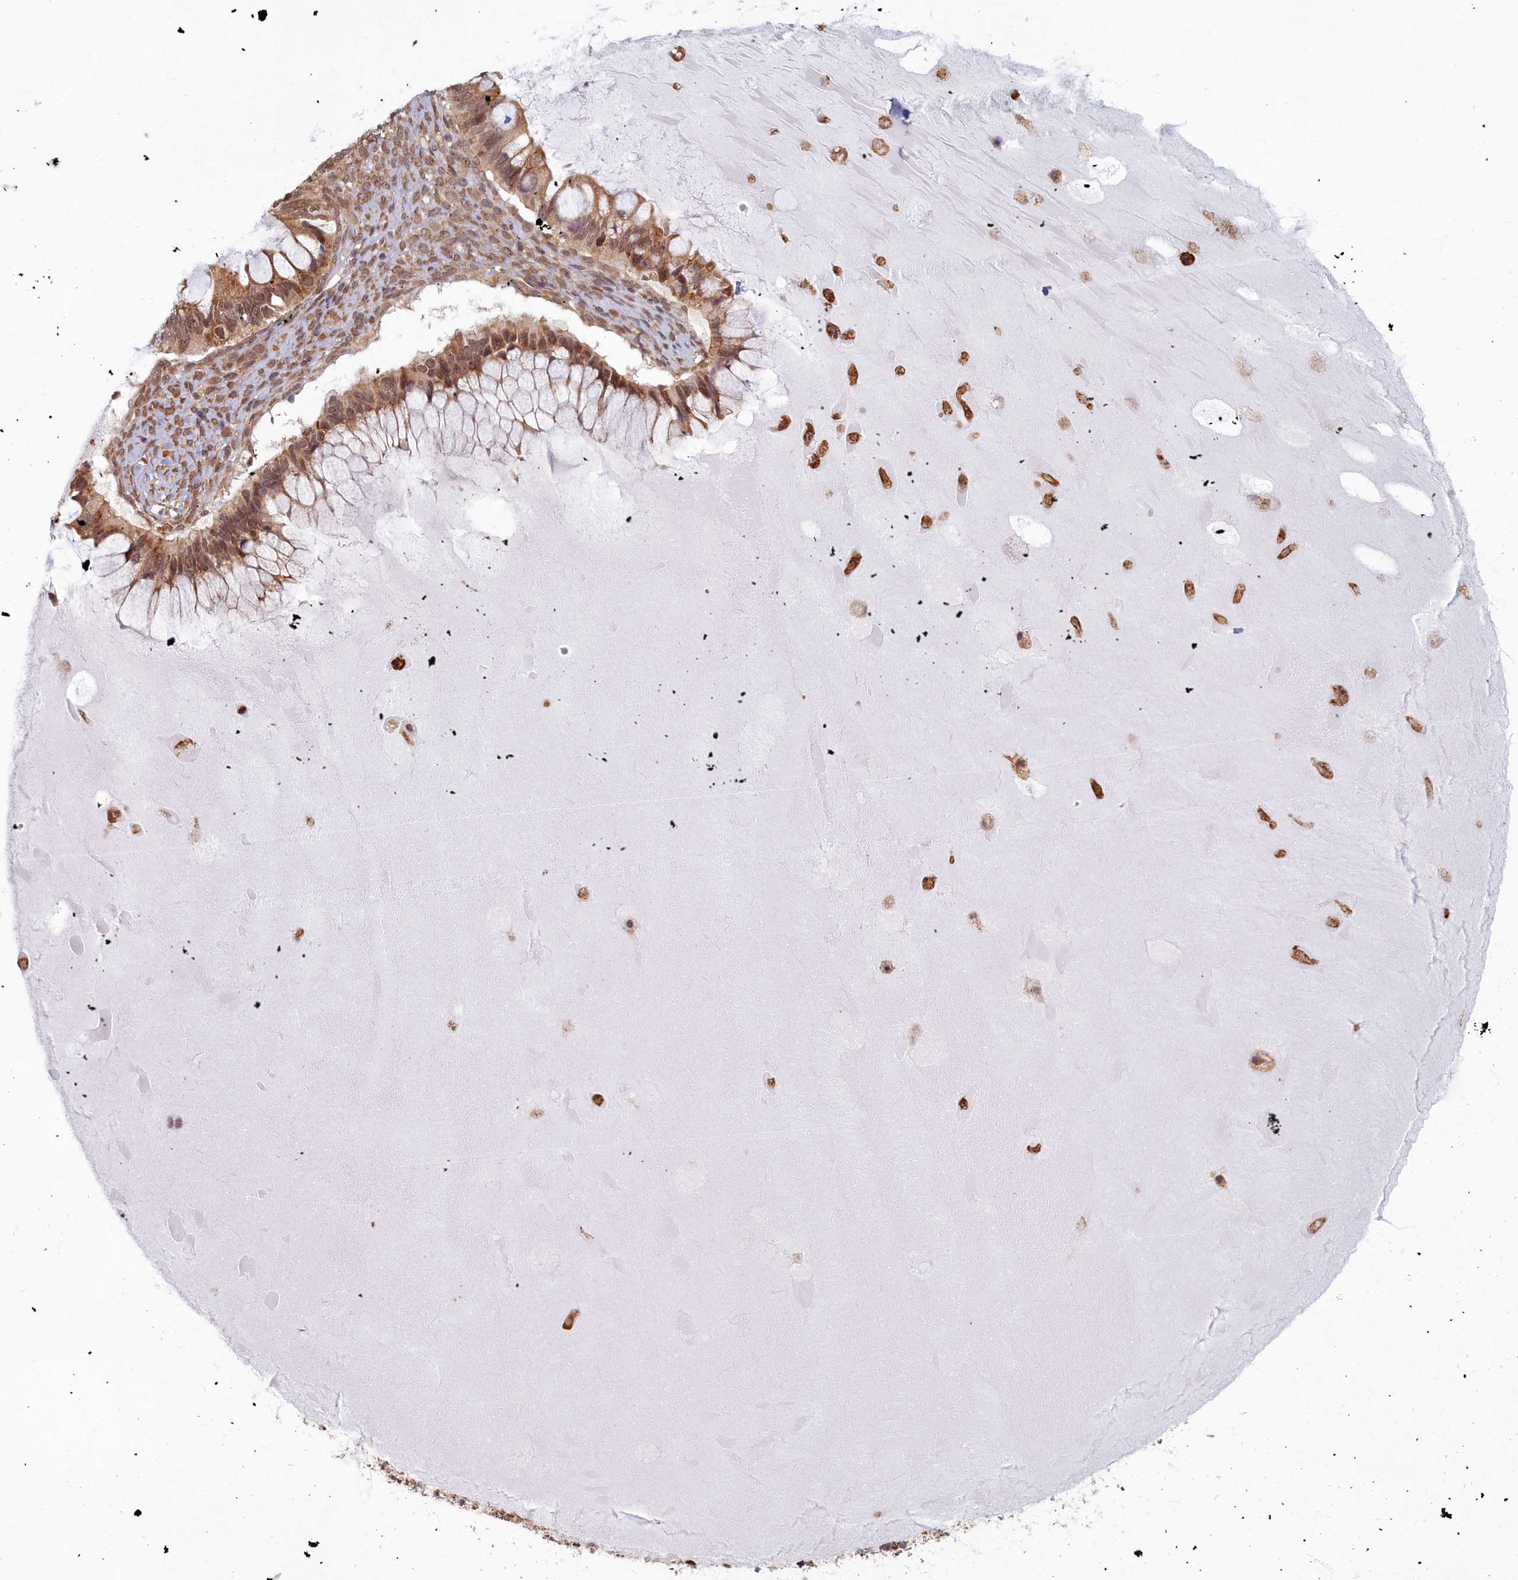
{"staining": {"intensity": "moderate", "quantity": ">75%", "location": "cytoplasmic/membranous,nuclear"}, "tissue": "ovarian cancer", "cell_type": "Tumor cells", "image_type": "cancer", "snomed": [{"axis": "morphology", "description": "Cystadenocarcinoma, mucinous, NOS"}, {"axis": "topography", "description": "Ovary"}], "caption": "The immunohistochemical stain highlights moderate cytoplasmic/membranous and nuclear expression in tumor cells of ovarian cancer tissue.", "gene": "MAK16", "patient": {"sex": "female", "age": 61}}